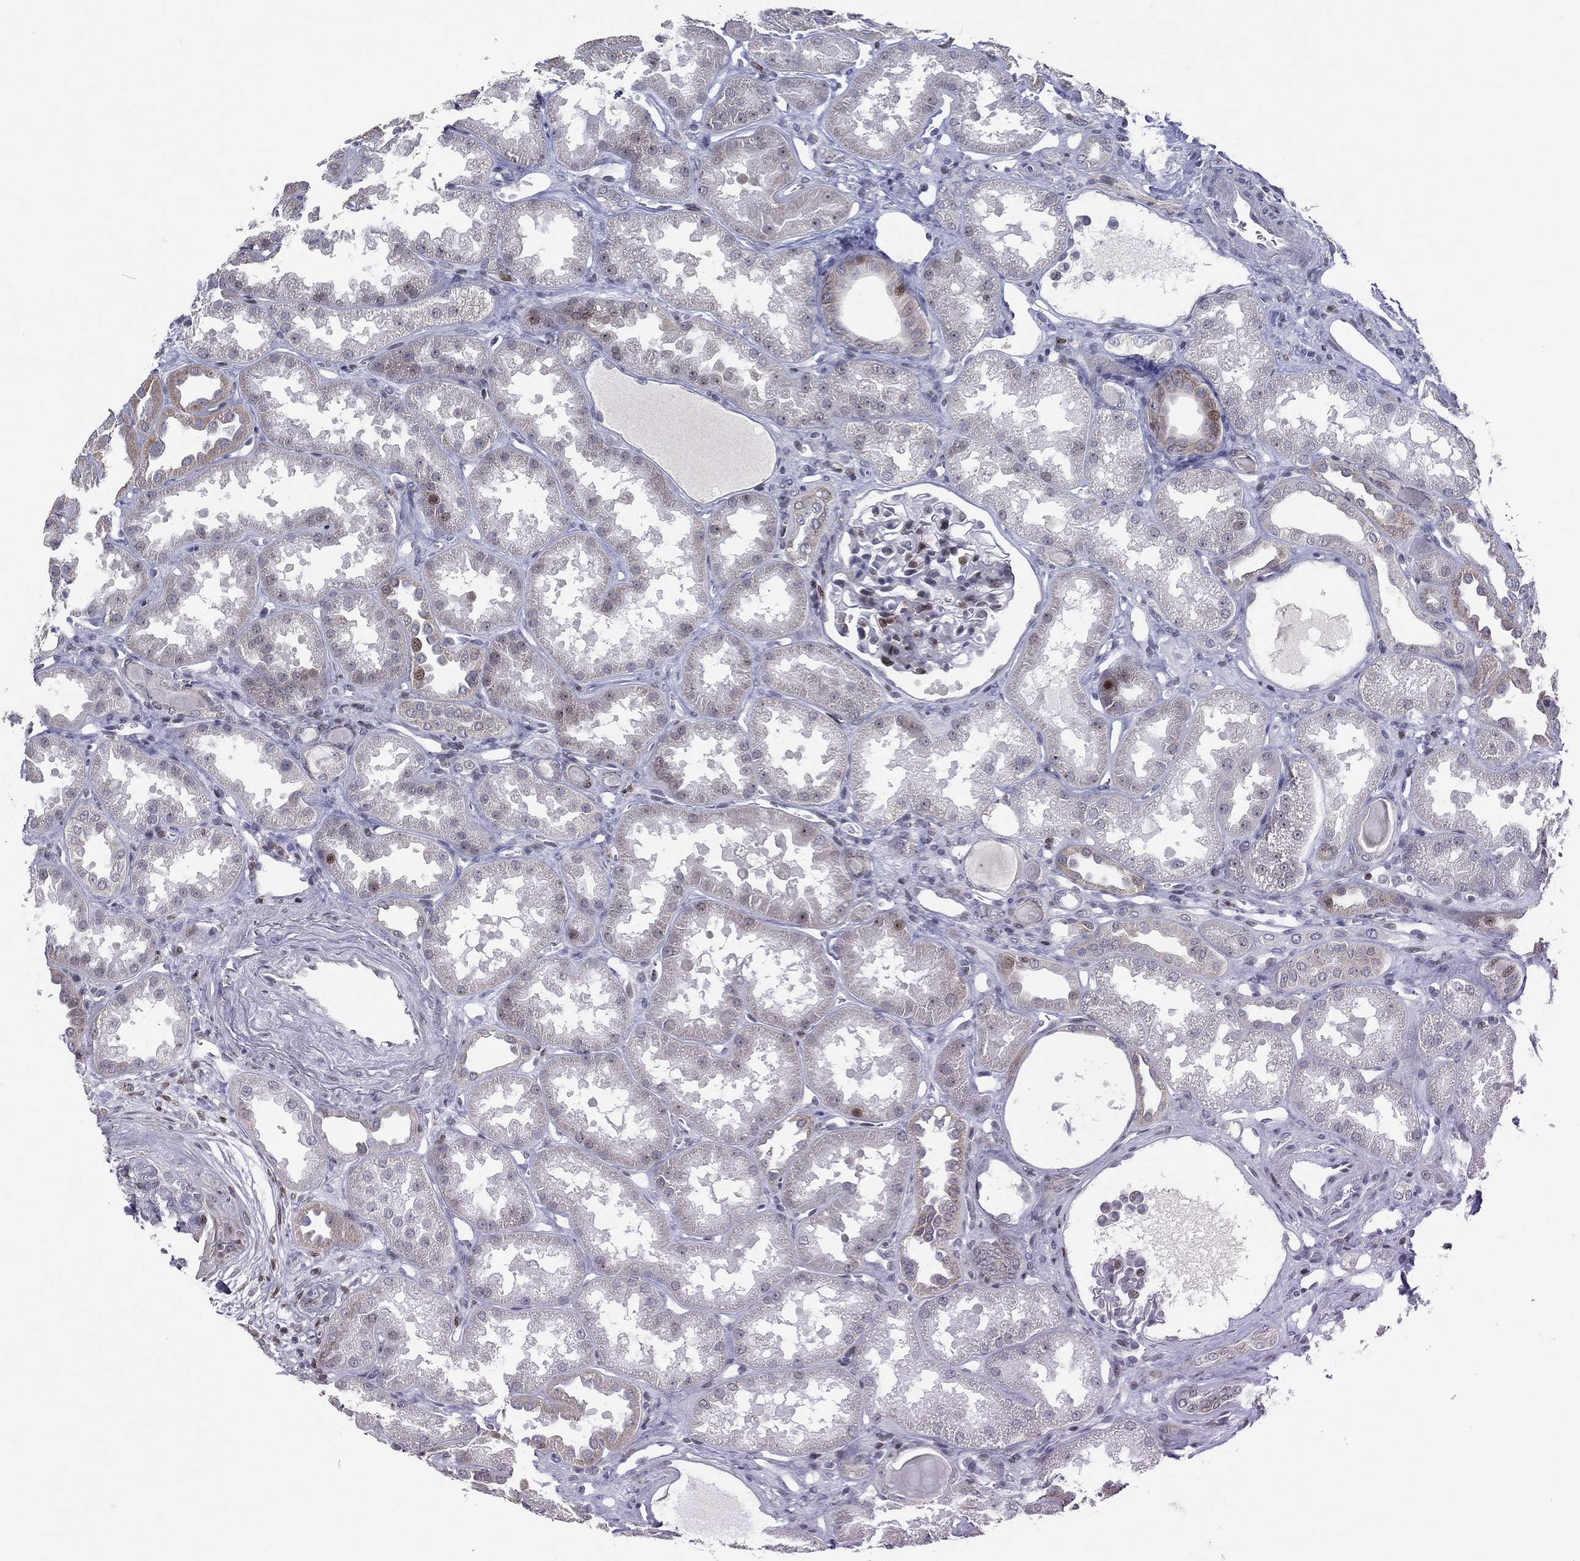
{"staining": {"intensity": "moderate", "quantity": "<25%", "location": "nuclear"}, "tissue": "kidney", "cell_type": "Cells in glomeruli", "image_type": "normal", "snomed": [{"axis": "morphology", "description": "Normal tissue, NOS"}, {"axis": "topography", "description": "Kidney"}], "caption": "The photomicrograph reveals a brown stain indicating the presence of a protein in the nuclear of cells in glomeruli in kidney. (brown staining indicates protein expression, while blue staining denotes nuclei).", "gene": "DBF4B", "patient": {"sex": "male", "age": 61}}